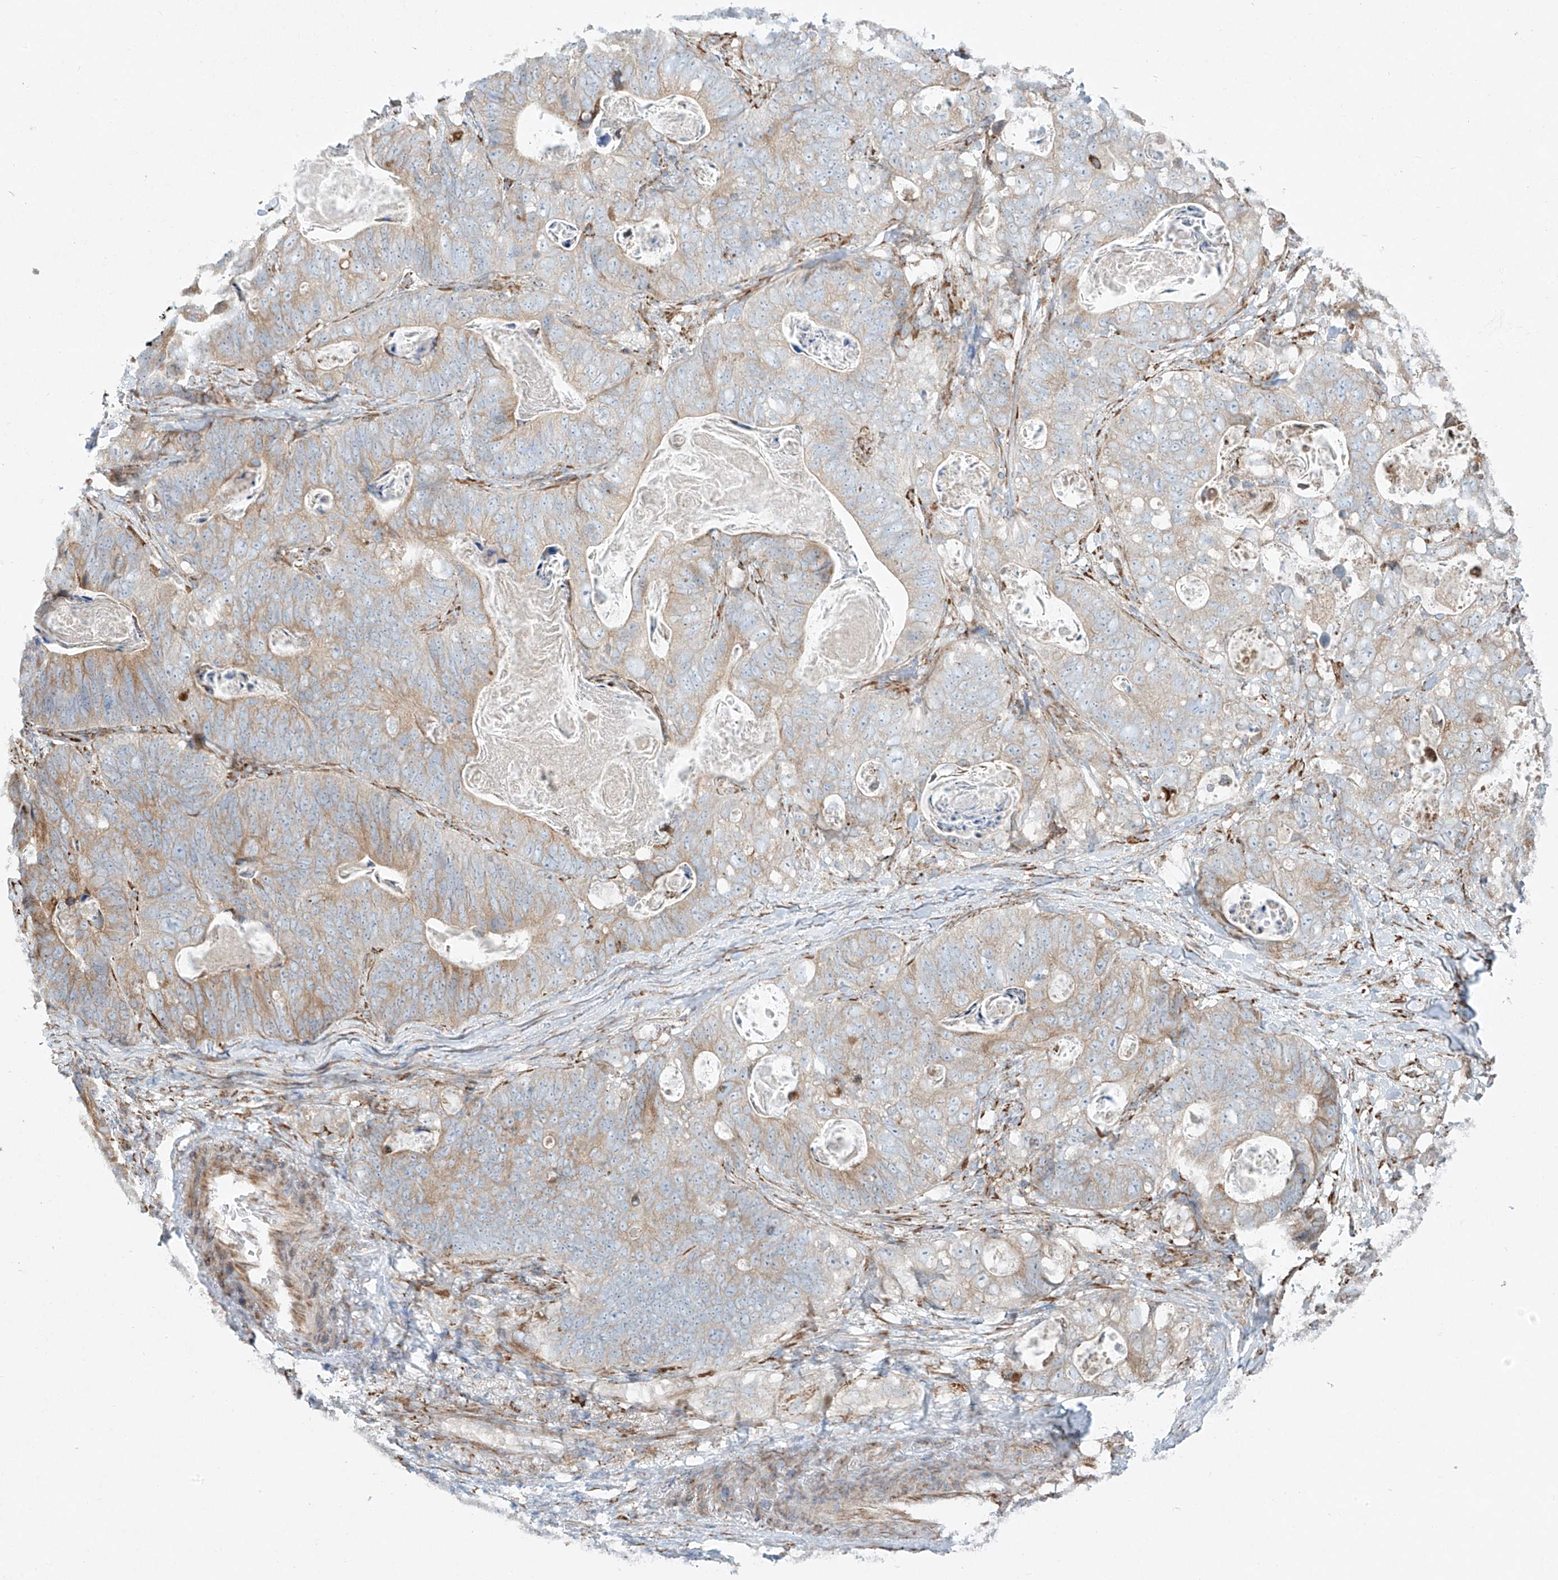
{"staining": {"intensity": "weak", "quantity": "<25%", "location": "cytoplasmic/membranous"}, "tissue": "stomach cancer", "cell_type": "Tumor cells", "image_type": "cancer", "snomed": [{"axis": "morphology", "description": "Normal tissue, NOS"}, {"axis": "morphology", "description": "Adenocarcinoma, NOS"}, {"axis": "topography", "description": "Stomach"}], "caption": "Human adenocarcinoma (stomach) stained for a protein using immunohistochemistry (IHC) demonstrates no positivity in tumor cells.", "gene": "EIPR1", "patient": {"sex": "female", "age": 89}}